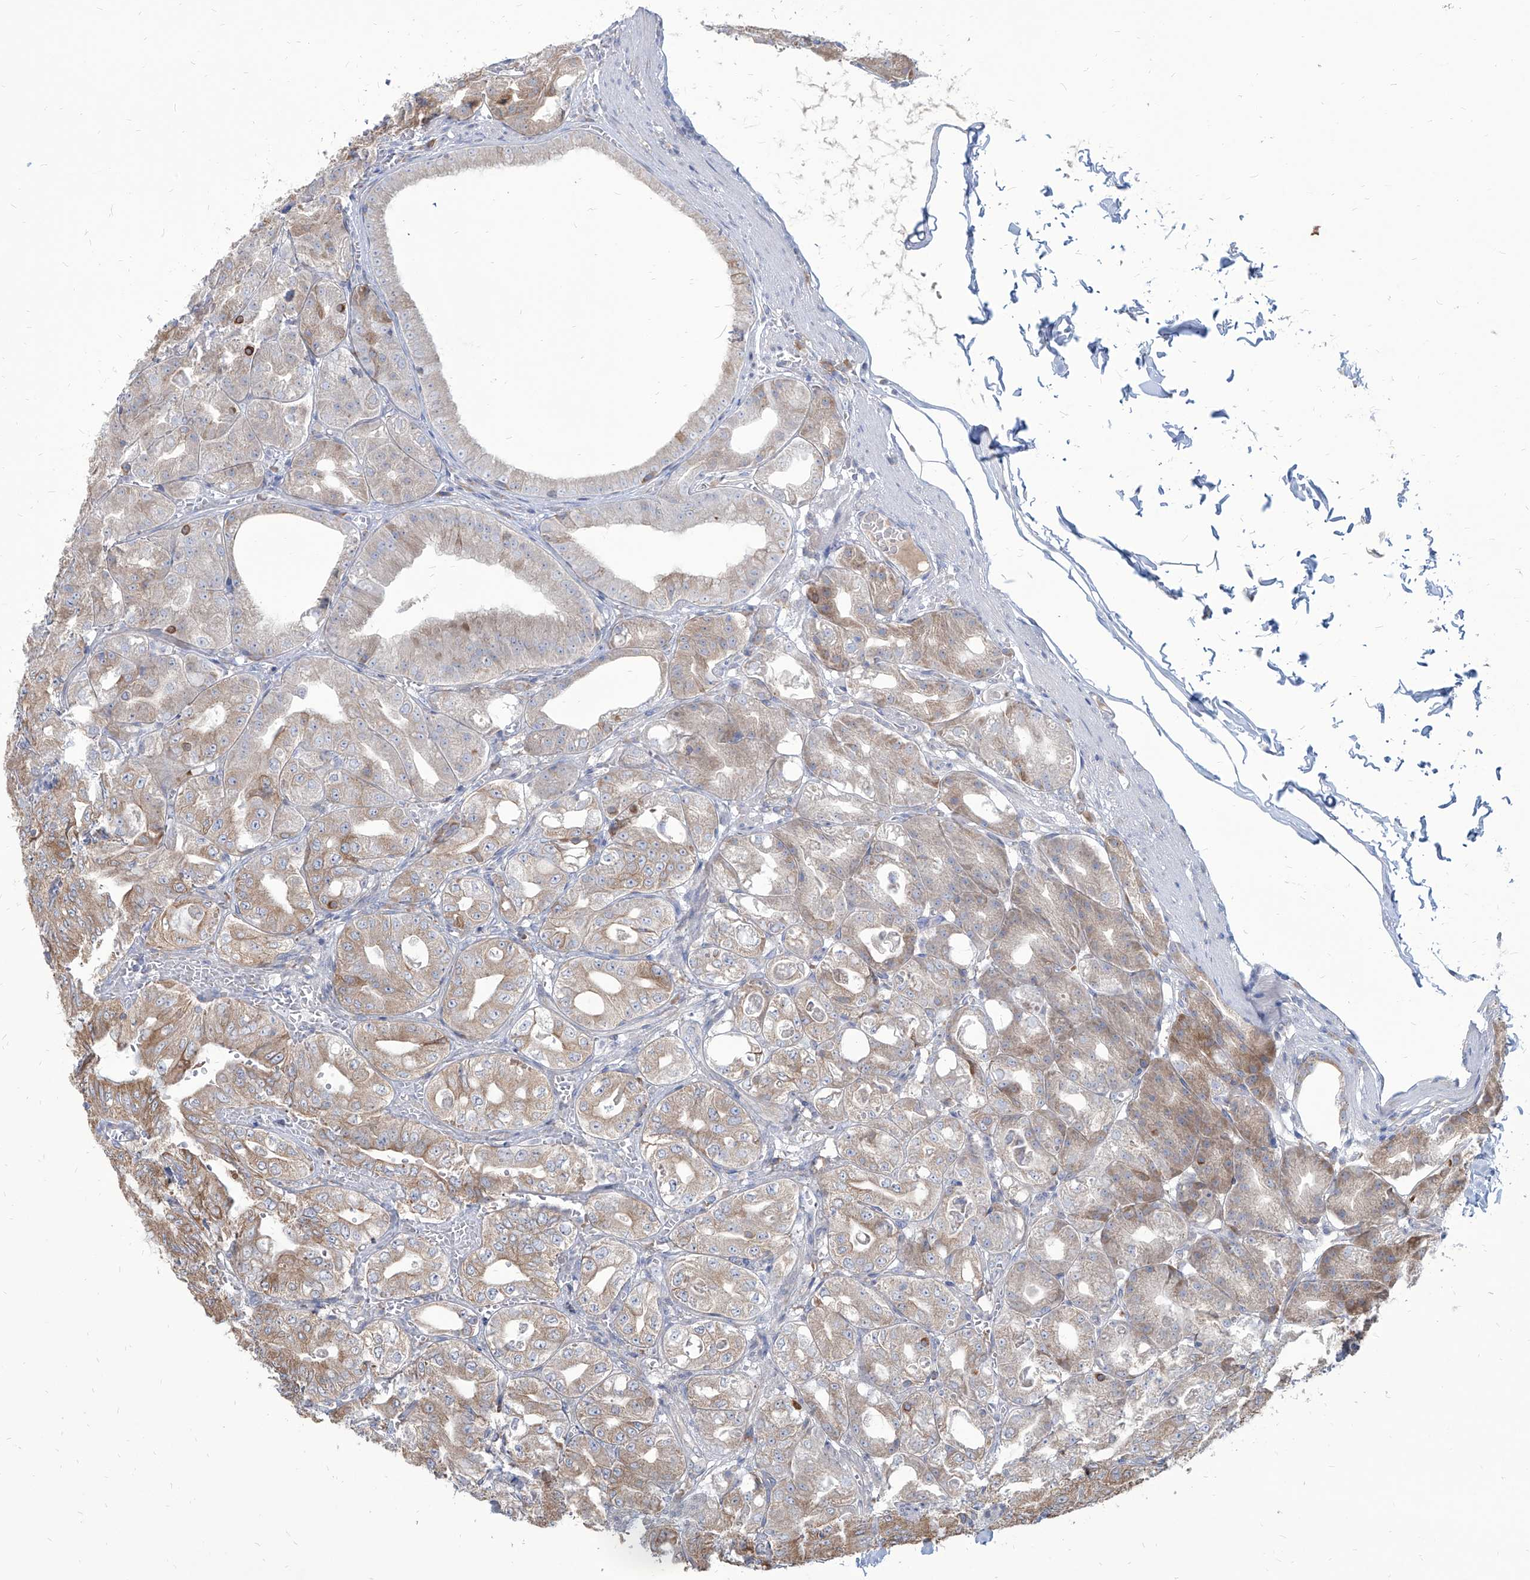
{"staining": {"intensity": "moderate", "quantity": "25%-75%", "location": "cytoplasmic/membranous"}, "tissue": "stomach", "cell_type": "Glandular cells", "image_type": "normal", "snomed": [{"axis": "morphology", "description": "Normal tissue, NOS"}, {"axis": "topography", "description": "Stomach, lower"}], "caption": "IHC micrograph of unremarkable stomach: human stomach stained using immunohistochemistry exhibits medium levels of moderate protein expression localized specifically in the cytoplasmic/membranous of glandular cells, appearing as a cytoplasmic/membranous brown color.", "gene": "FAM83B", "patient": {"sex": "male", "age": 71}}